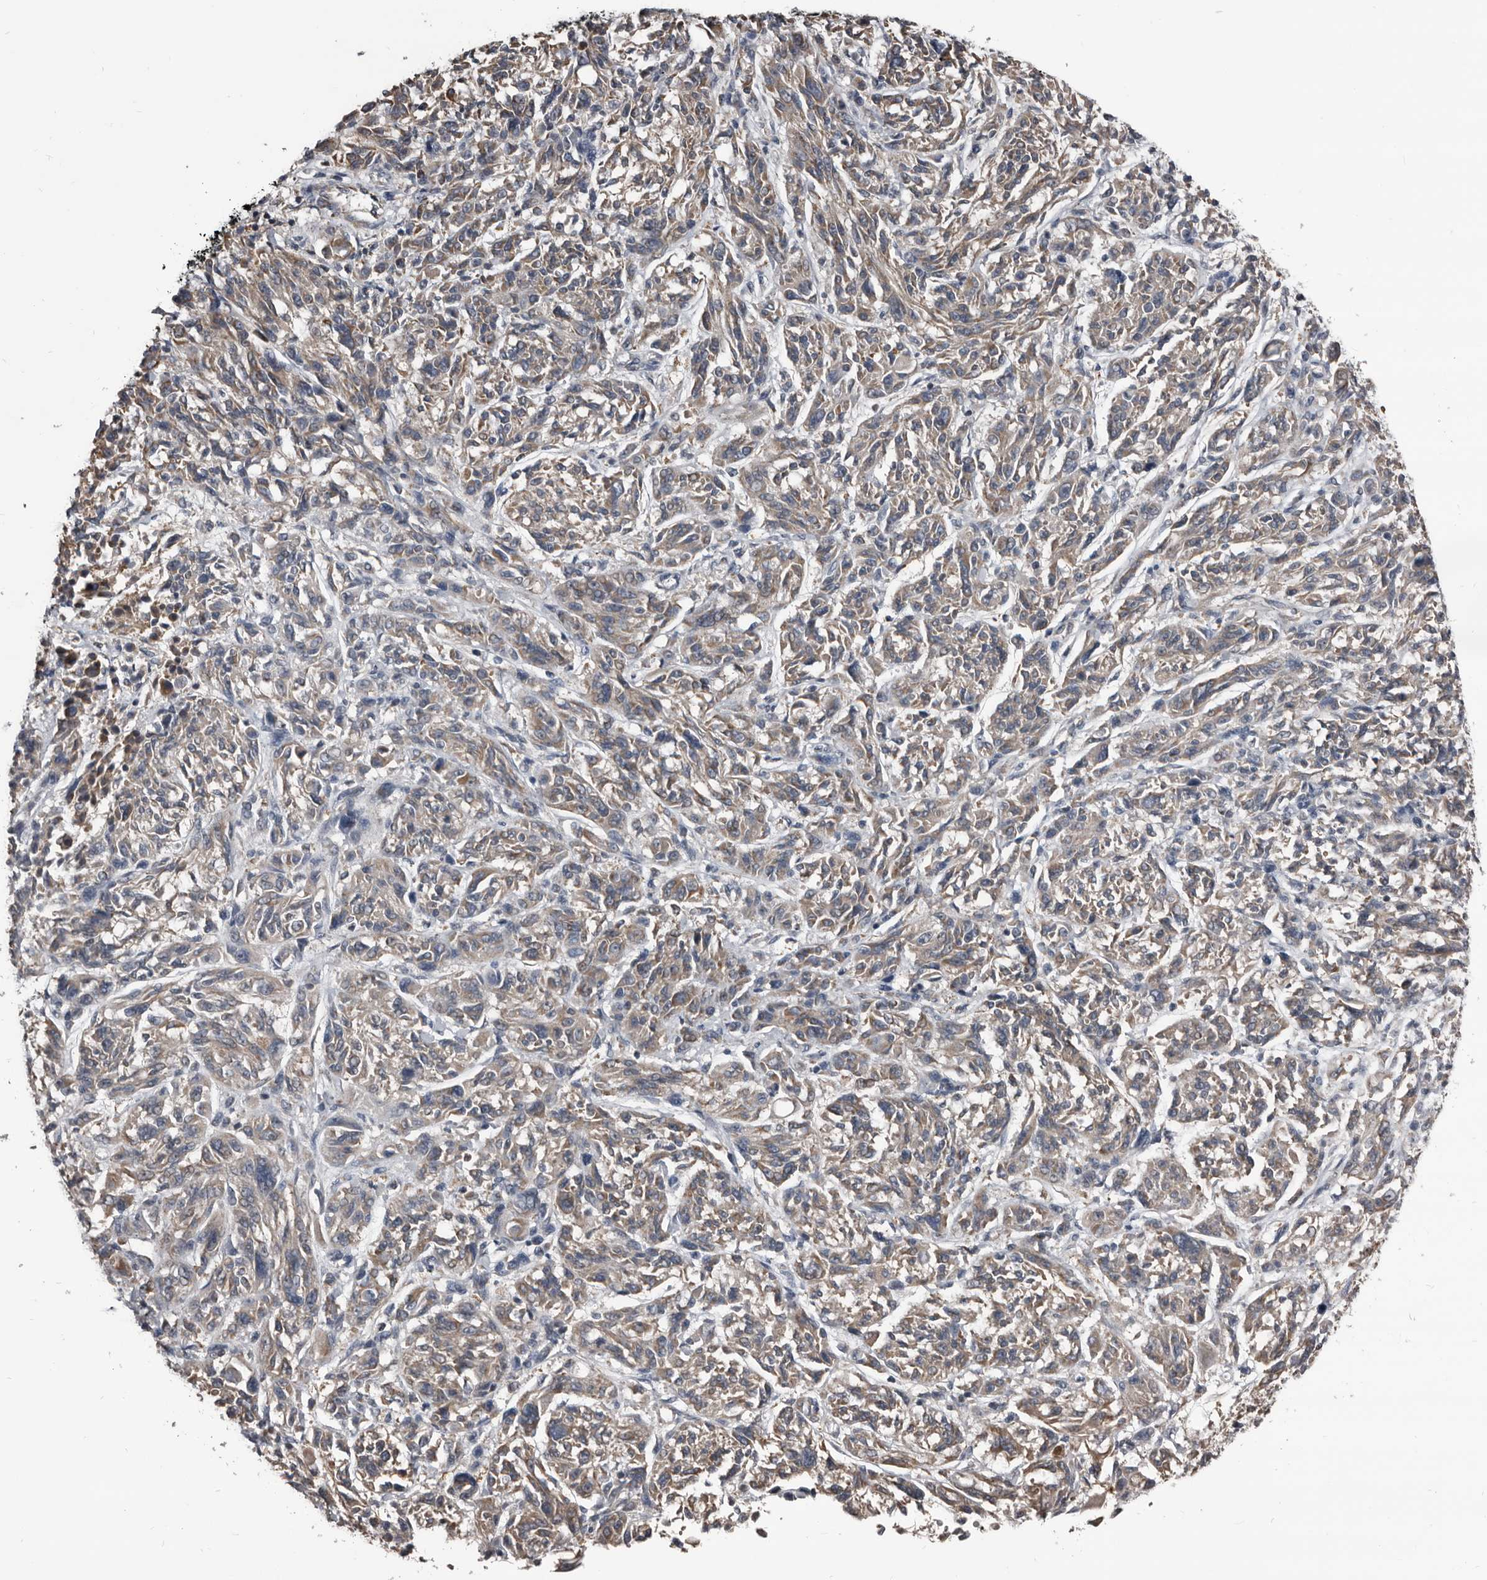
{"staining": {"intensity": "weak", "quantity": ">75%", "location": "cytoplasmic/membranous"}, "tissue": "melanoma", "cell_type": "Tumor cells", "image_type": "cancer", "snomed": [{"axis": "morphology", "description": "Malignant melanoma, NOS"}, {"axis": "topography", "description": "Skin"}], "caption": "The image exhibits immunohistochemical staining of melanoma. There is weak cytoplasmic/membranous expression is appreciated in about >75% of tumor cells.", "gene": "GREB1", "patient": {"sex": "male", "age": 53}}